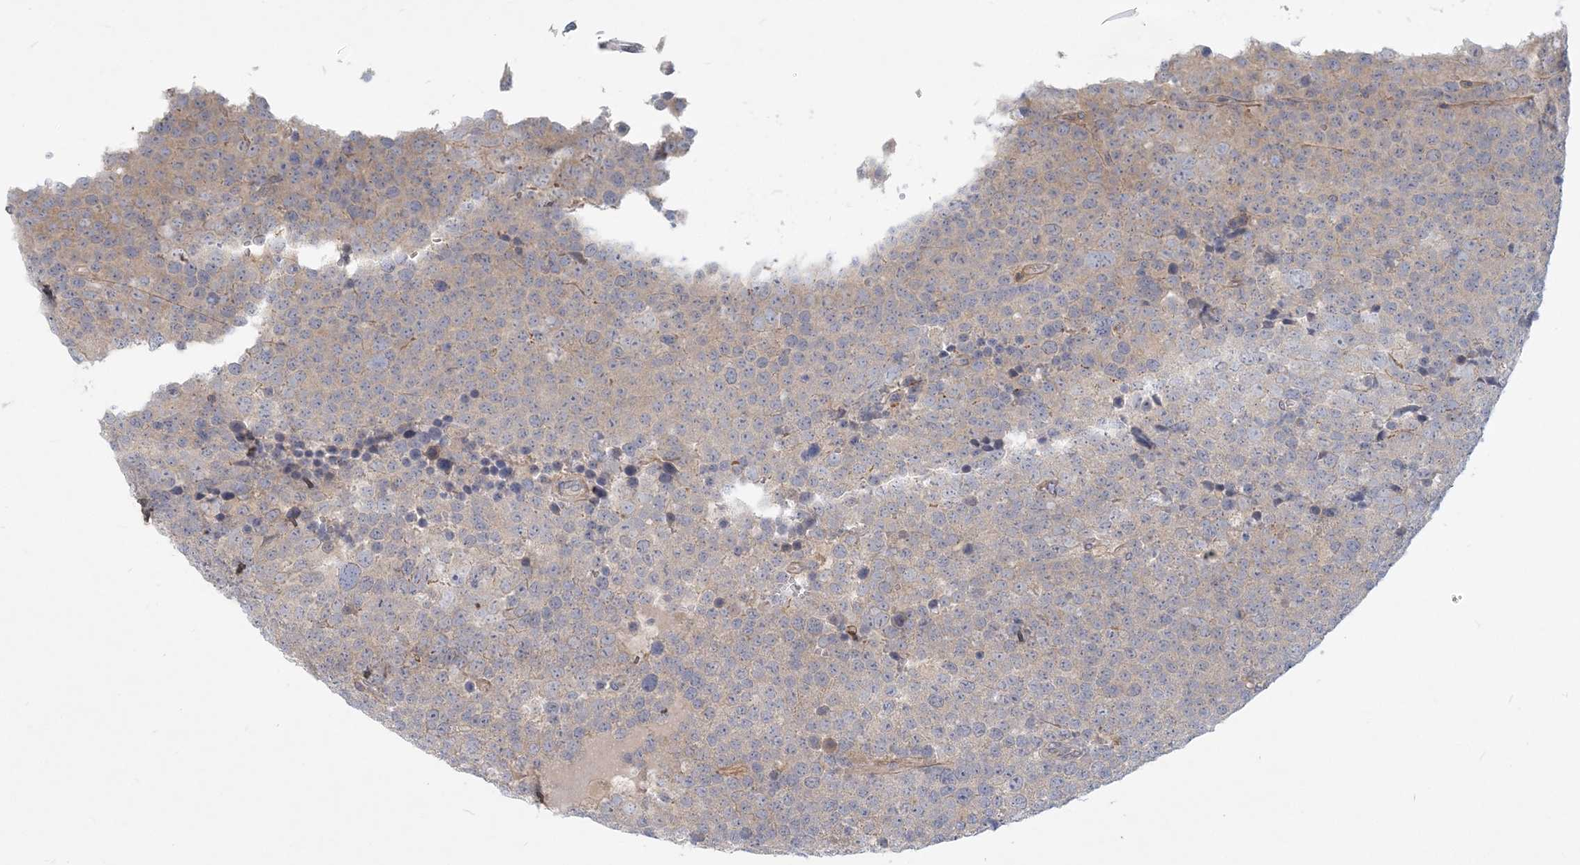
{"staining": {"intensity": "negative", "quantity": "none", "location": "none"}, "tissue": "testis cancer", "cell_type": "Tumor cells", "image_type": "cancer", "snomed": [{"axis": "morphology", "description": "Seminoma, NOS"}, {"axis": "topography", "description": "Testis"}], "caption": "Immunohistochemistry of human testis cancer shows no expression in tumor cells.", "gene": "GMPPA", "patient": {"sex": "male", "age": 71}}